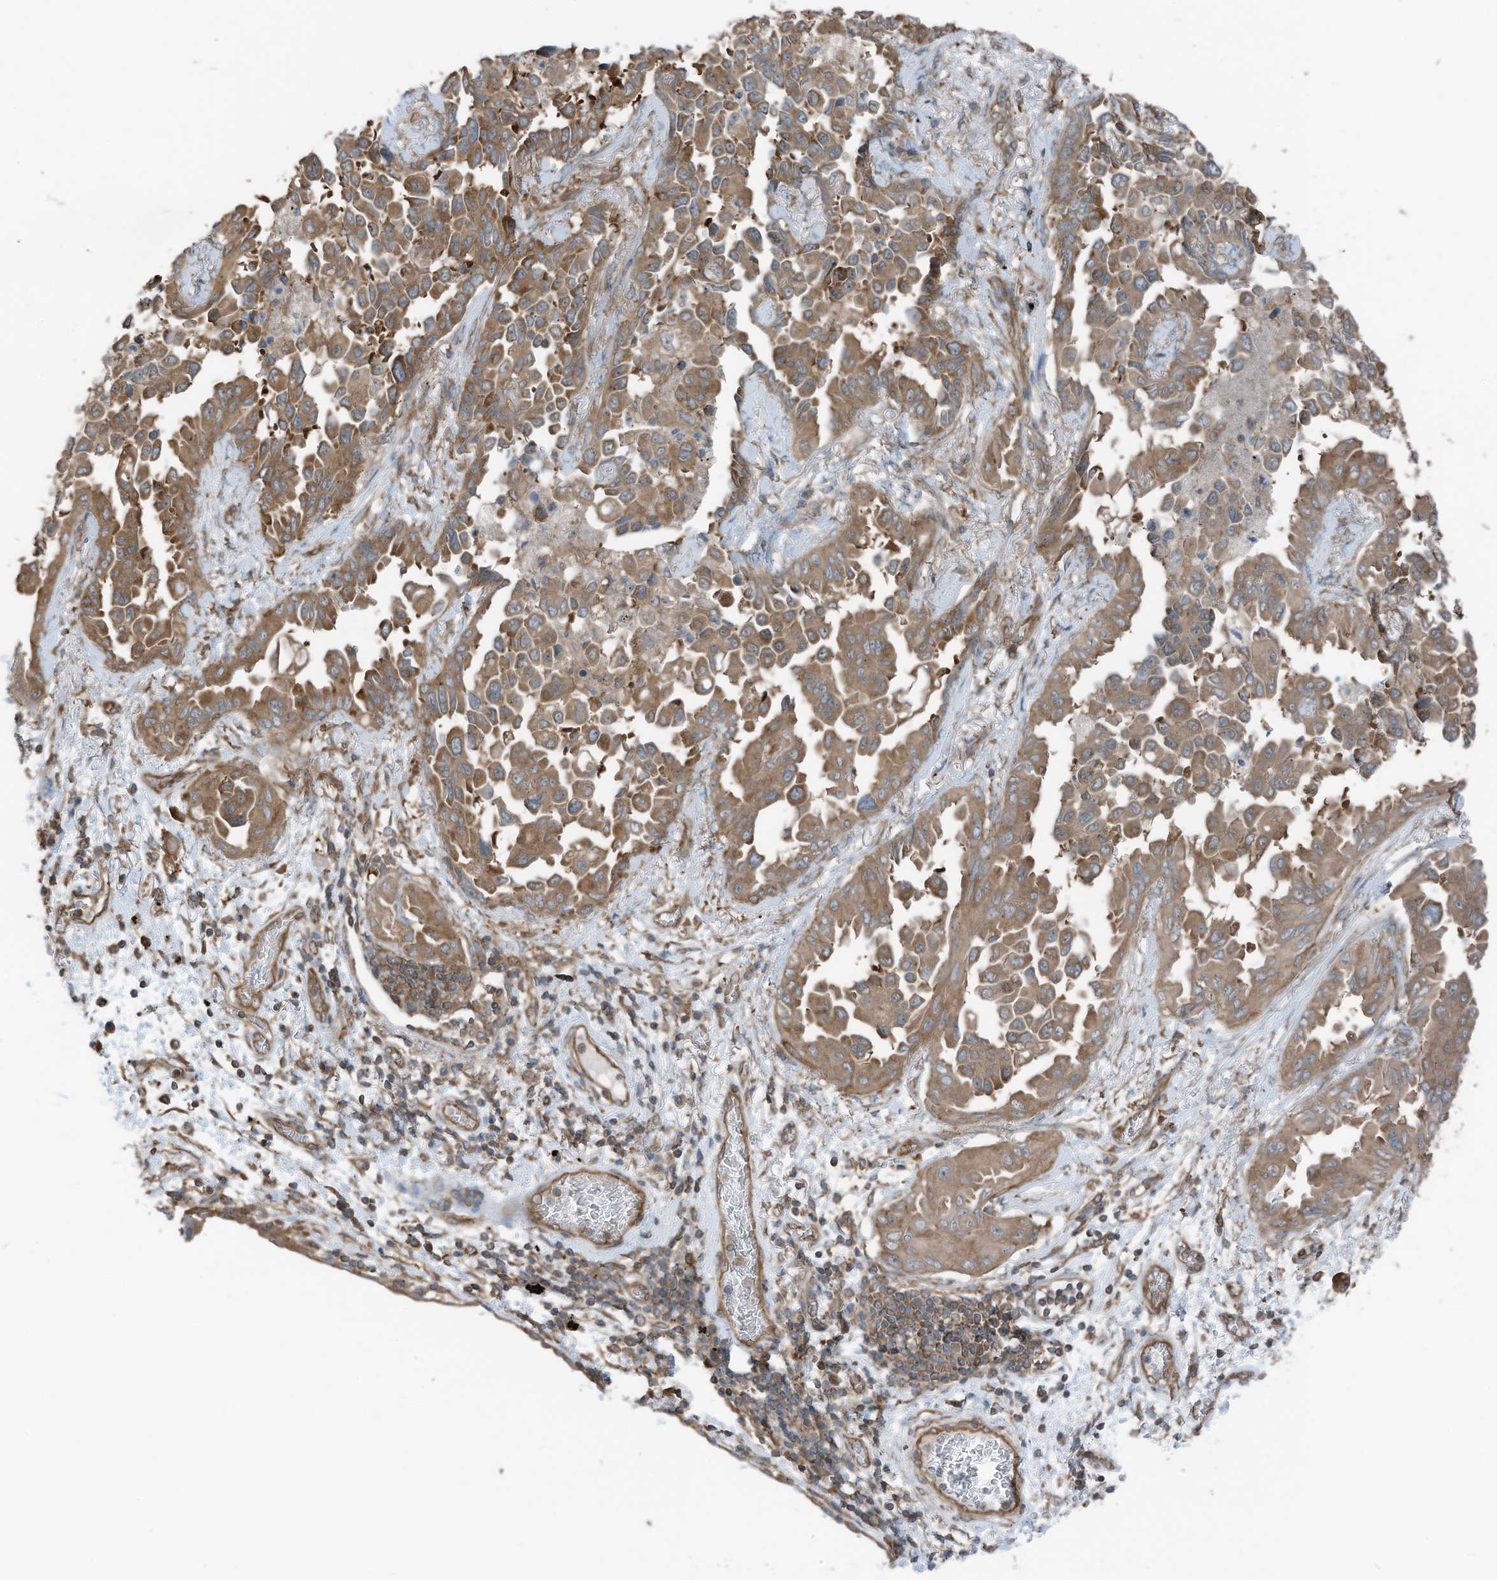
{"staining": {"intensity": "moderate", "quantity": ">75%", "location": "cytoplasmic/membranous"}, "tissue": "lung cancer", "cell_type": "Tumor cells", "image_type": "cancer", "snomed": [{"axis": "morphology", "description": "Adenocarcinoma, NOS"}, {"axis": "topography", "description": "Lung"}], "caption": "Immunohistochemistry (IHC) histopathology image of neoplastic tissue: human lung adenocarcinoma stained using IHC displays medium levels of moderate protein expression localized specifically in the cytoplasmic/membranous of tumor cells, appearing as a cytoplasmic/membranous brown color.", "gene": "TXNDC9", "patient": {"sex": "female", "age": 67}}